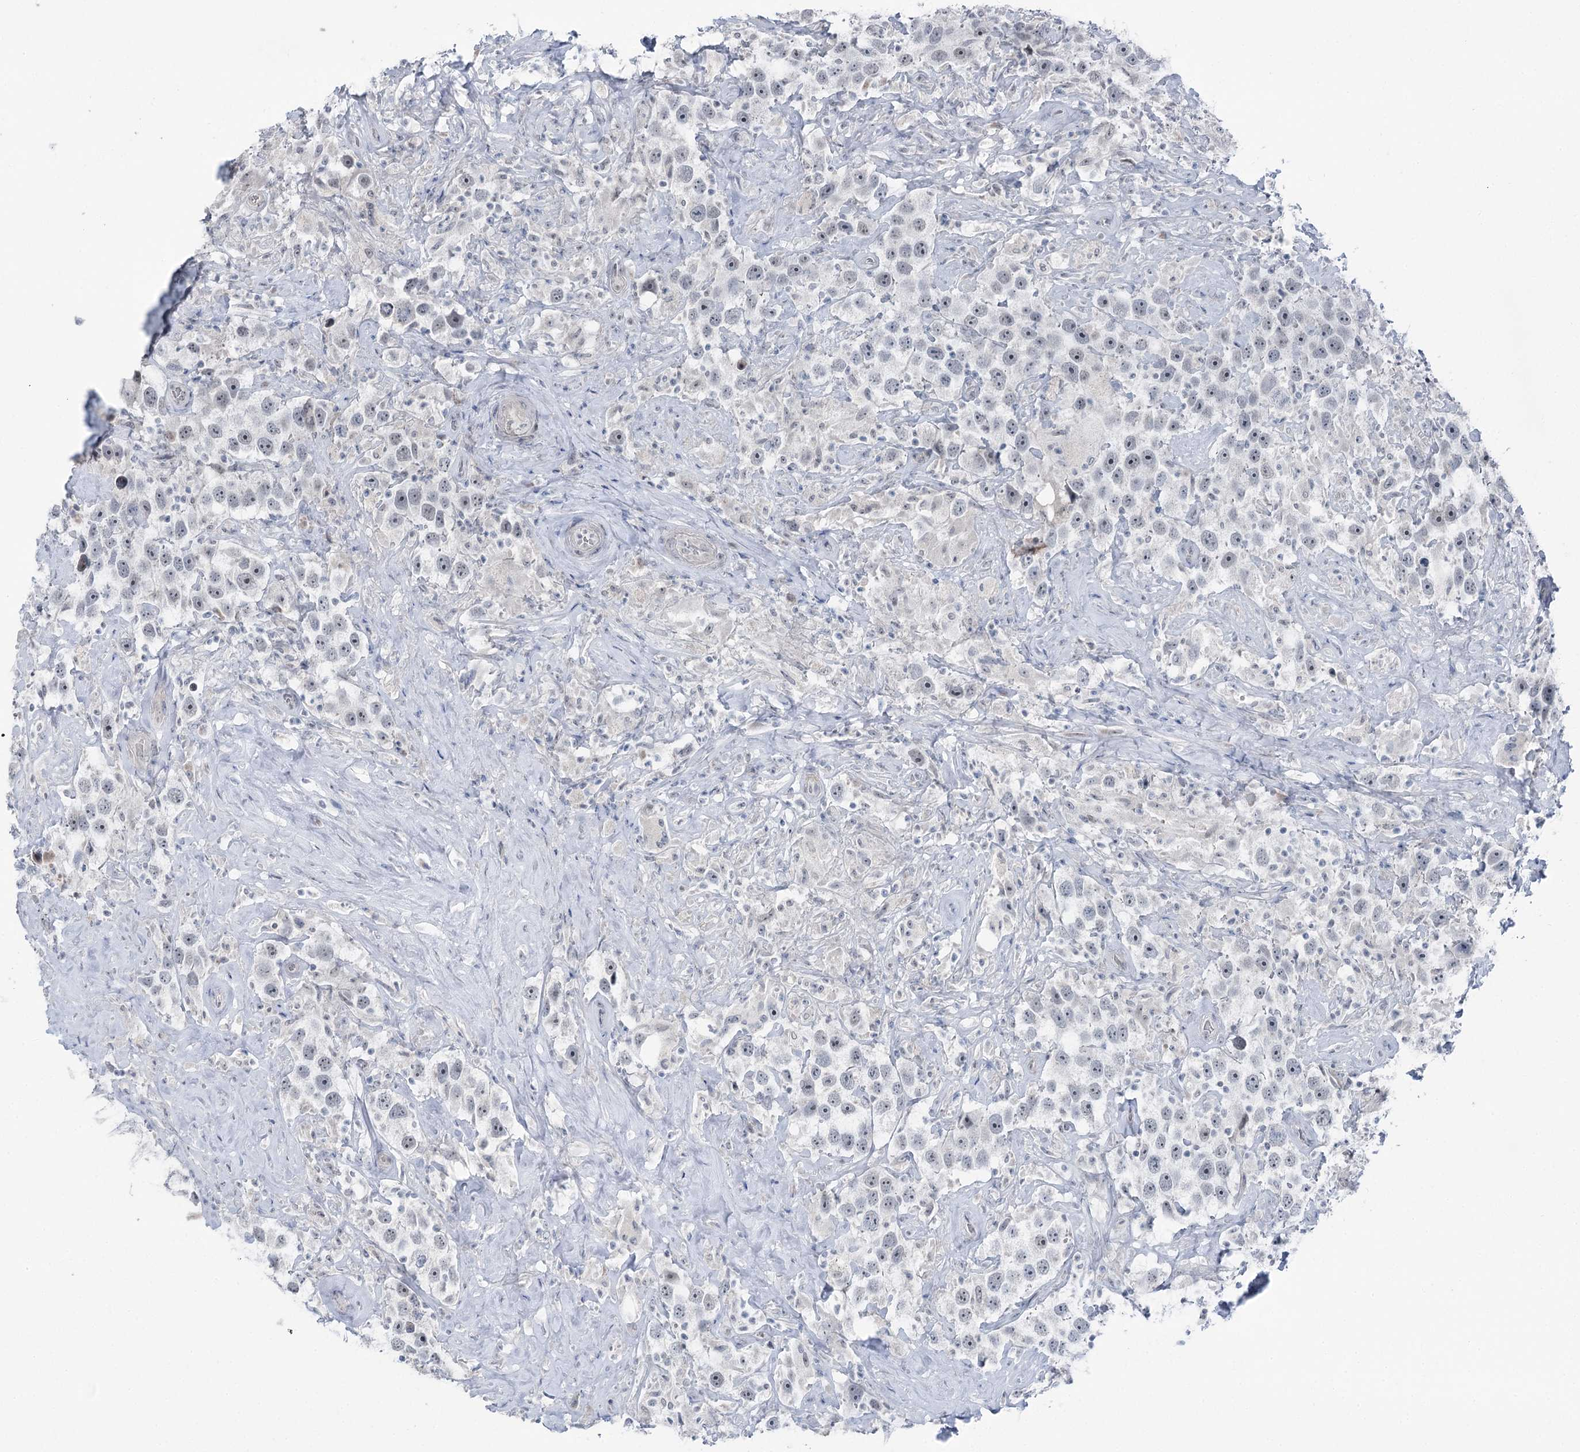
{"staining": {"intensity": "negative", "quantity": "none", "location": "none"}, "tissue": "testis cancer", "cell_type": "Tumor cells", "image_type": "cancer", "snomed": [{"axis": "morphology", "description": "Seminoma, NOS"}, {"axis": "topography", "description": "Testis"}], "caption": "The image reveals no significant expression in tumor cells of testis seminoma.", "gene": "STEEP1", "patient": {"sex": "male", "age": 49}}